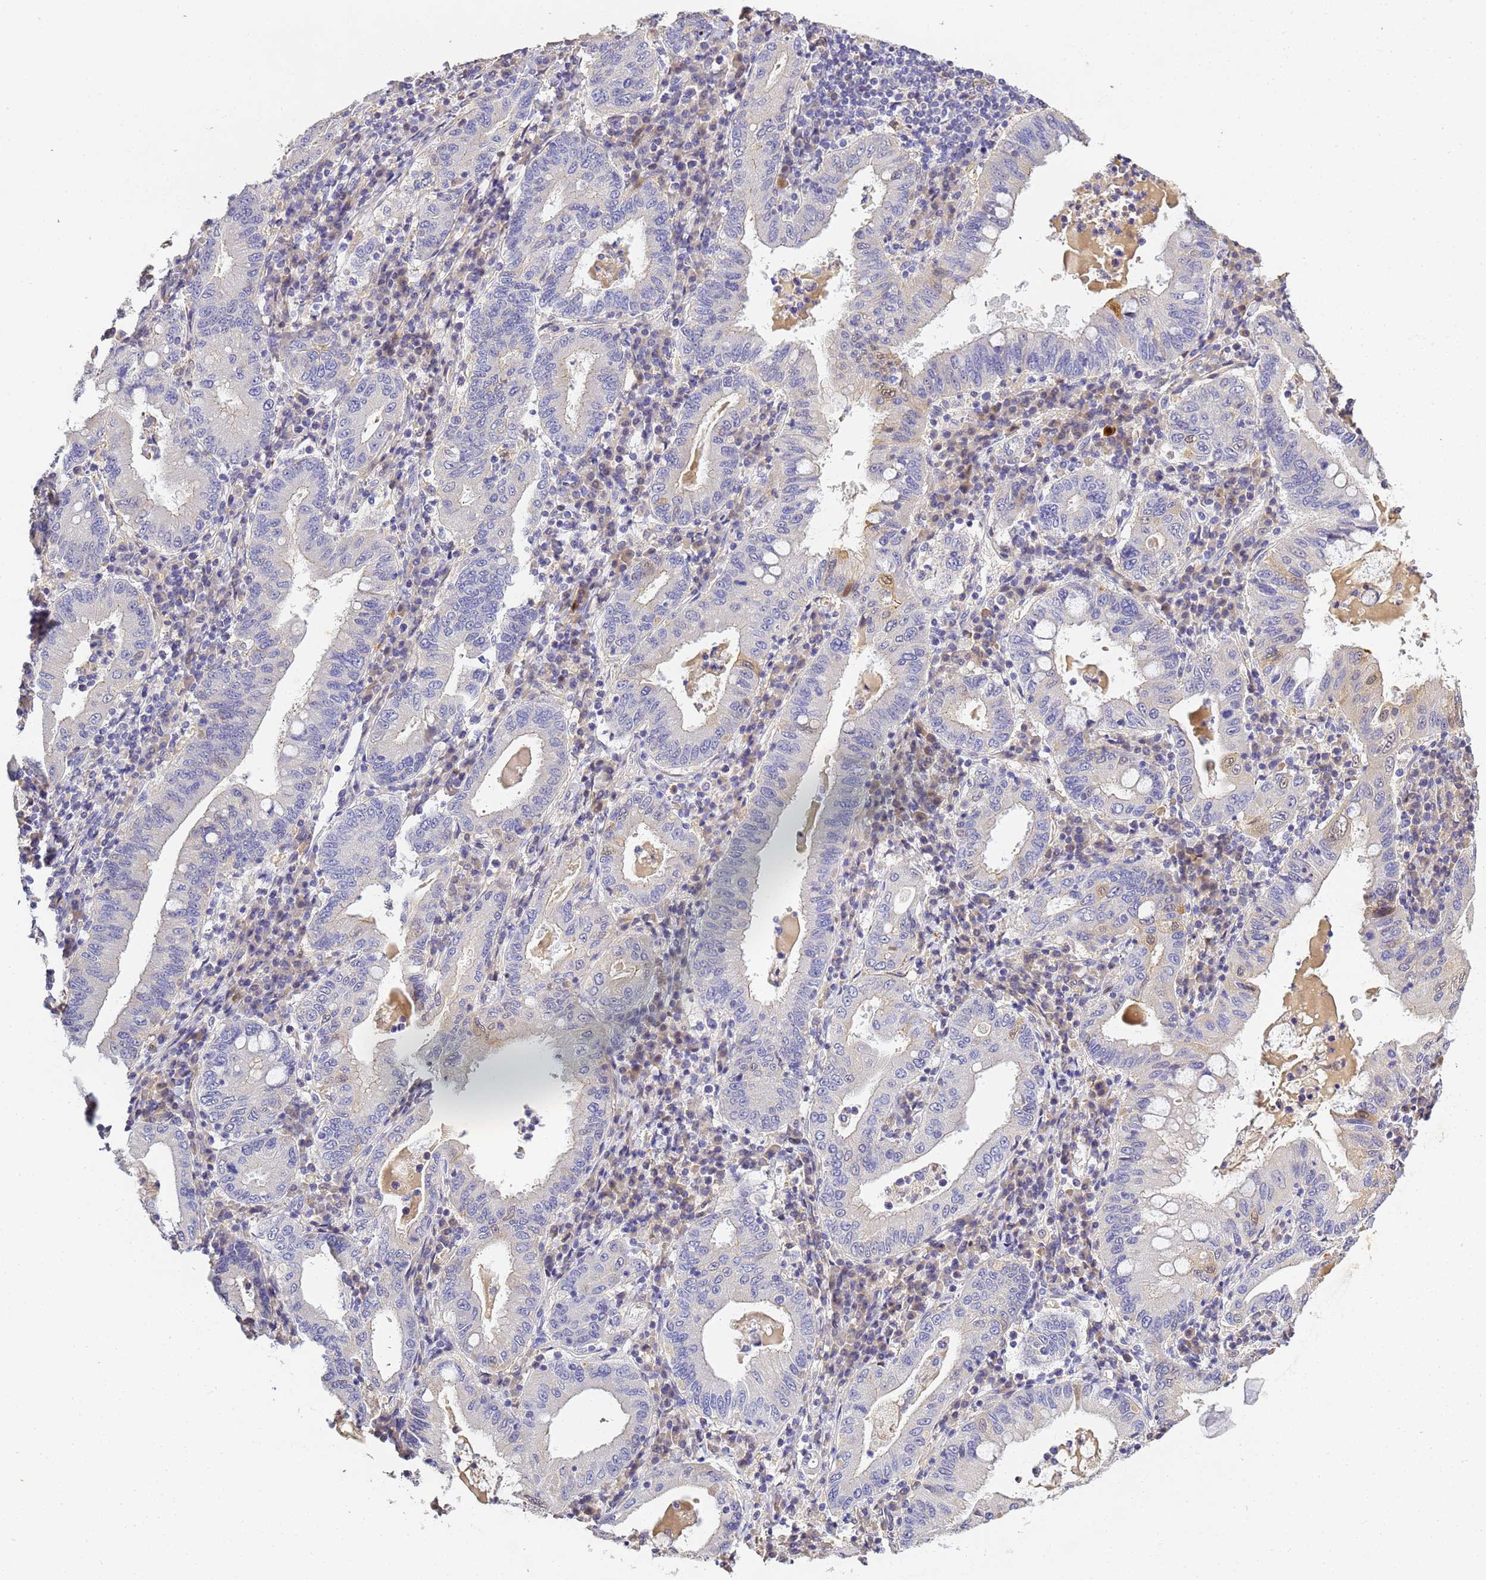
{"staining": {"intensity": "negative", "quantity": "none", "location": "none"}, "tissue": "stomach cancer", "cell_type": "Tumor cells", "image_type": "cancer", "snomed": [{"axis": "morphology", "description": "Normal tissue, NOS"}, {"axis": "morphology", "description": "Adenocarcinoma, NOS"}, {"axis": "topography", "description": "Esophagus"}, {"axis": "topography", "description": "Stomach, upper"}, {"axis": "topography", "description": "Peripheral nerve tissue"}], "caption": "Tumor cells are negative for protein expression in human stomach cancer. (Immunohistochemistry, brightfield microscopy, high magnification).", "gene": "CFH", "patient": {"sex": "male", "age": 62}}